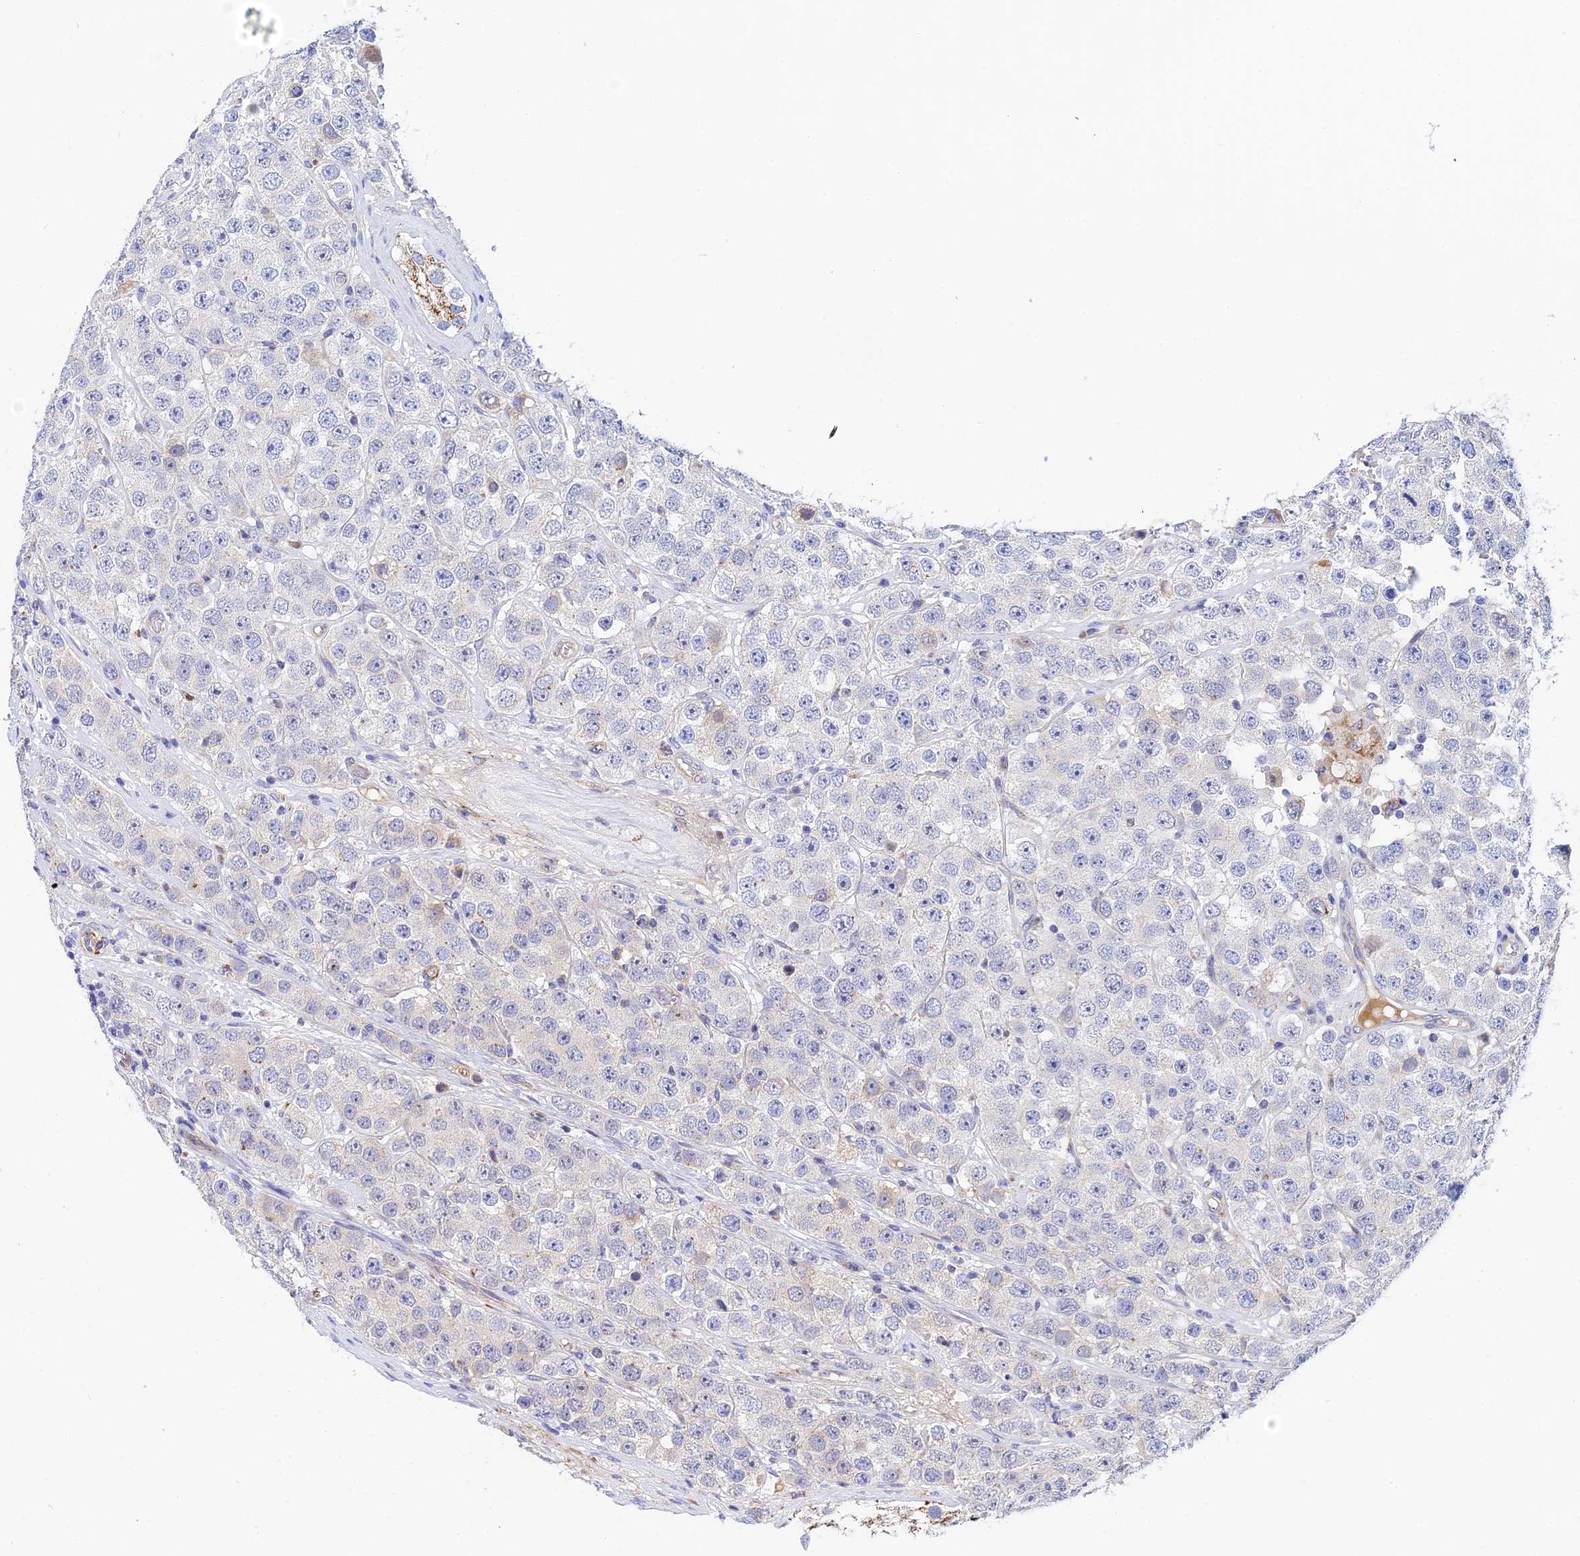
{"staining": {"intensity": "negative", "quantity": "none", "location": "none"}, "tissue": "testis cancer", "cell_type": "Tumor cells", "image_type": "cancer", "snomed": [{"axis": "morphology", "description": "Seminoma, NOS"}, {"axis": "topography", "description": "Testis"}], "caption": "Immunohistochemical staining of human testis cancer shows no significant expression in tumor cells.", "gene": "ACOT2", "patient": {"sex": "male", "age": 28}}